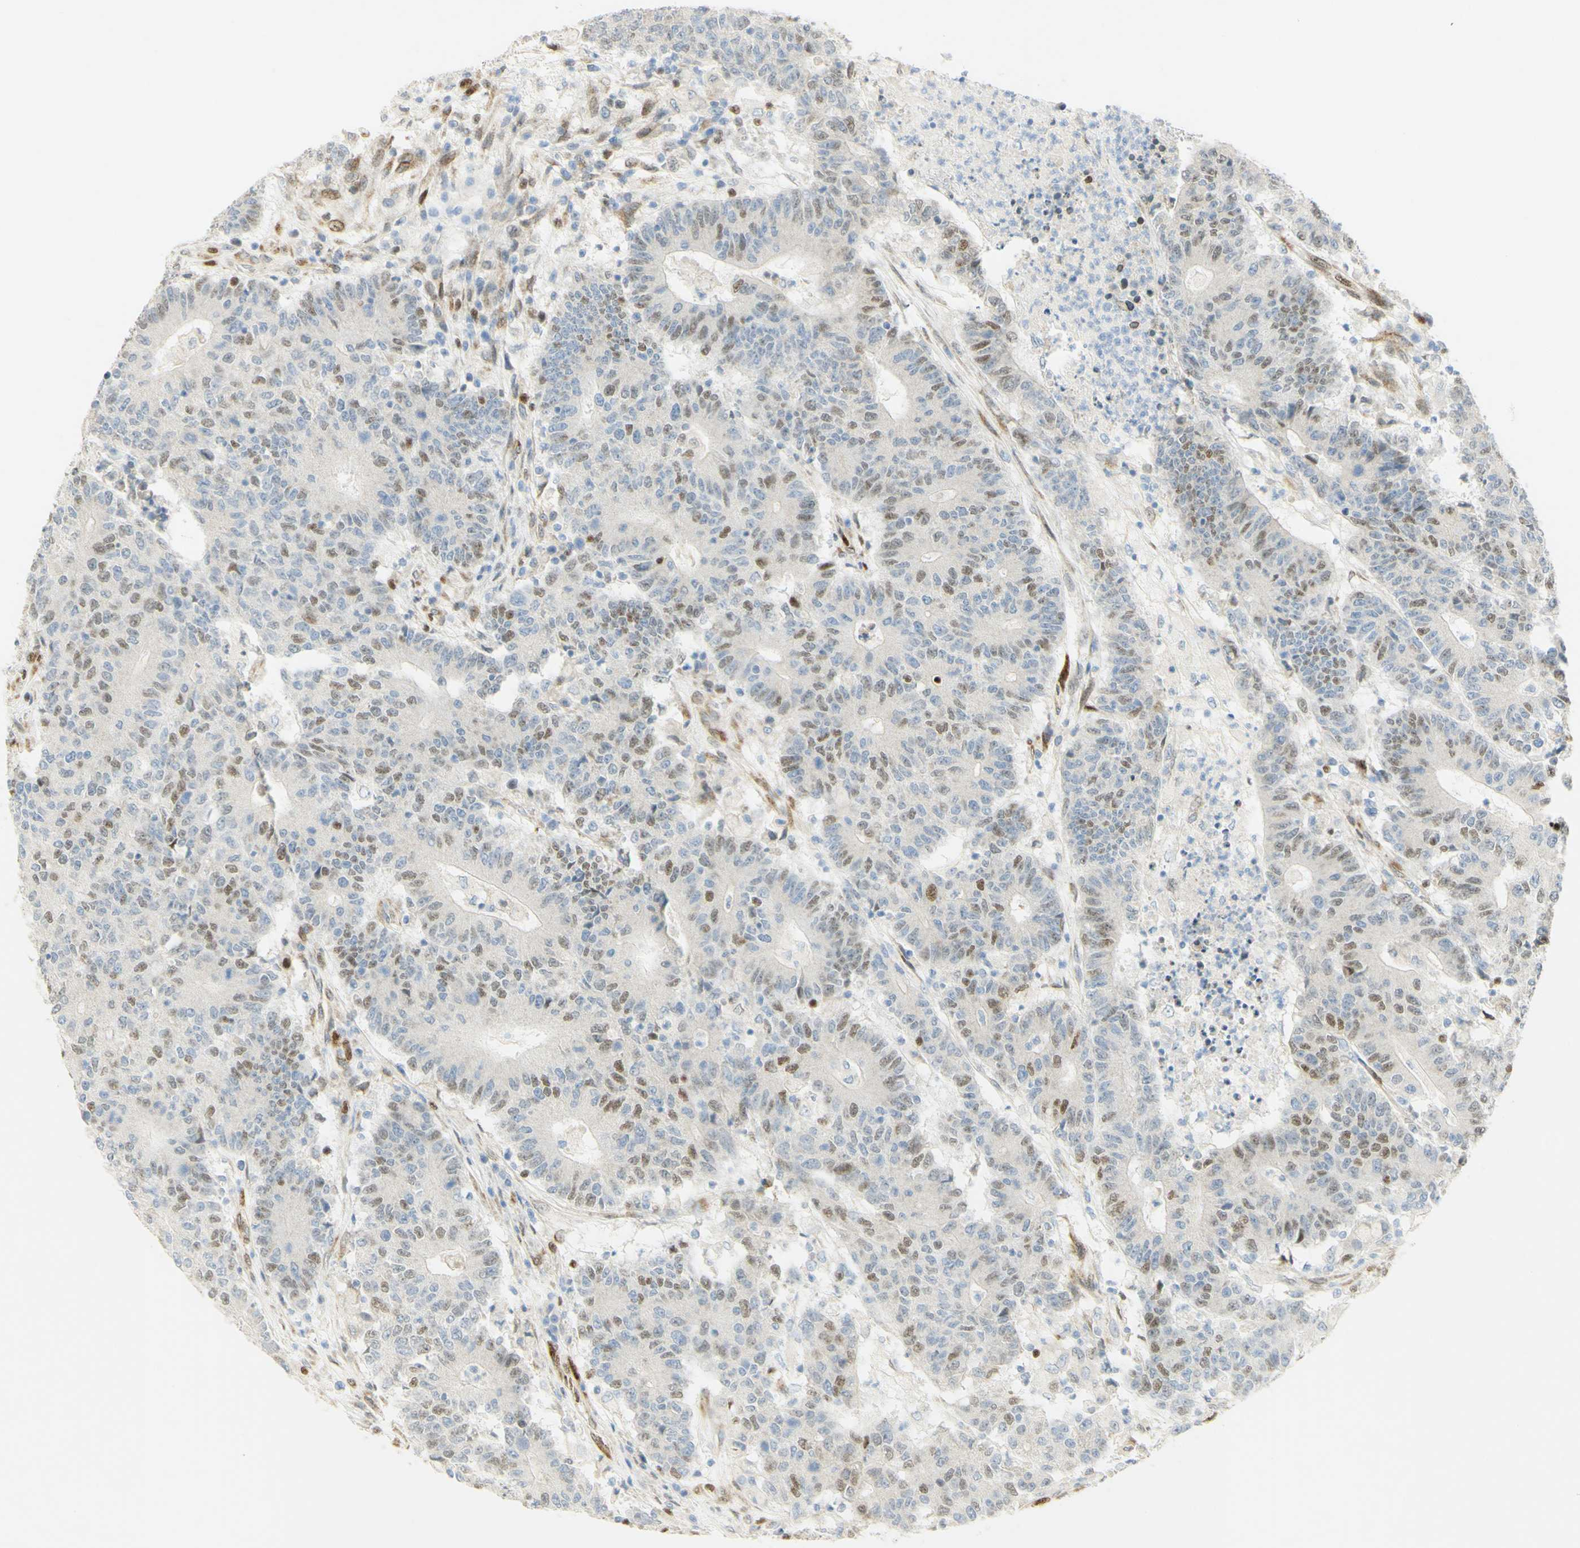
{"staining": {"intensity": "moderate", "quantity": "25%-75%", "location": "nuclear"}, "tissue": "colorectal cancer", "cell_type": "Tumor cells", "image_type": "cancer", "snomed": [{"axis": "morphology", "description": "Normal tissue, NOS"}, {"axis": "morphology", "description": "Adenocarcinoma, NOS"}, {"axis": "topography", "description": "Colon"}], "caption": "Colorectal adenocarcinoma tissue demonstrates moderate nuclear expression in approximately 25%-75% of tumor cells, visualized by immunohistochemistry.", "gene": "E2F1", "patient": {"sex": "female", "age": 75}}